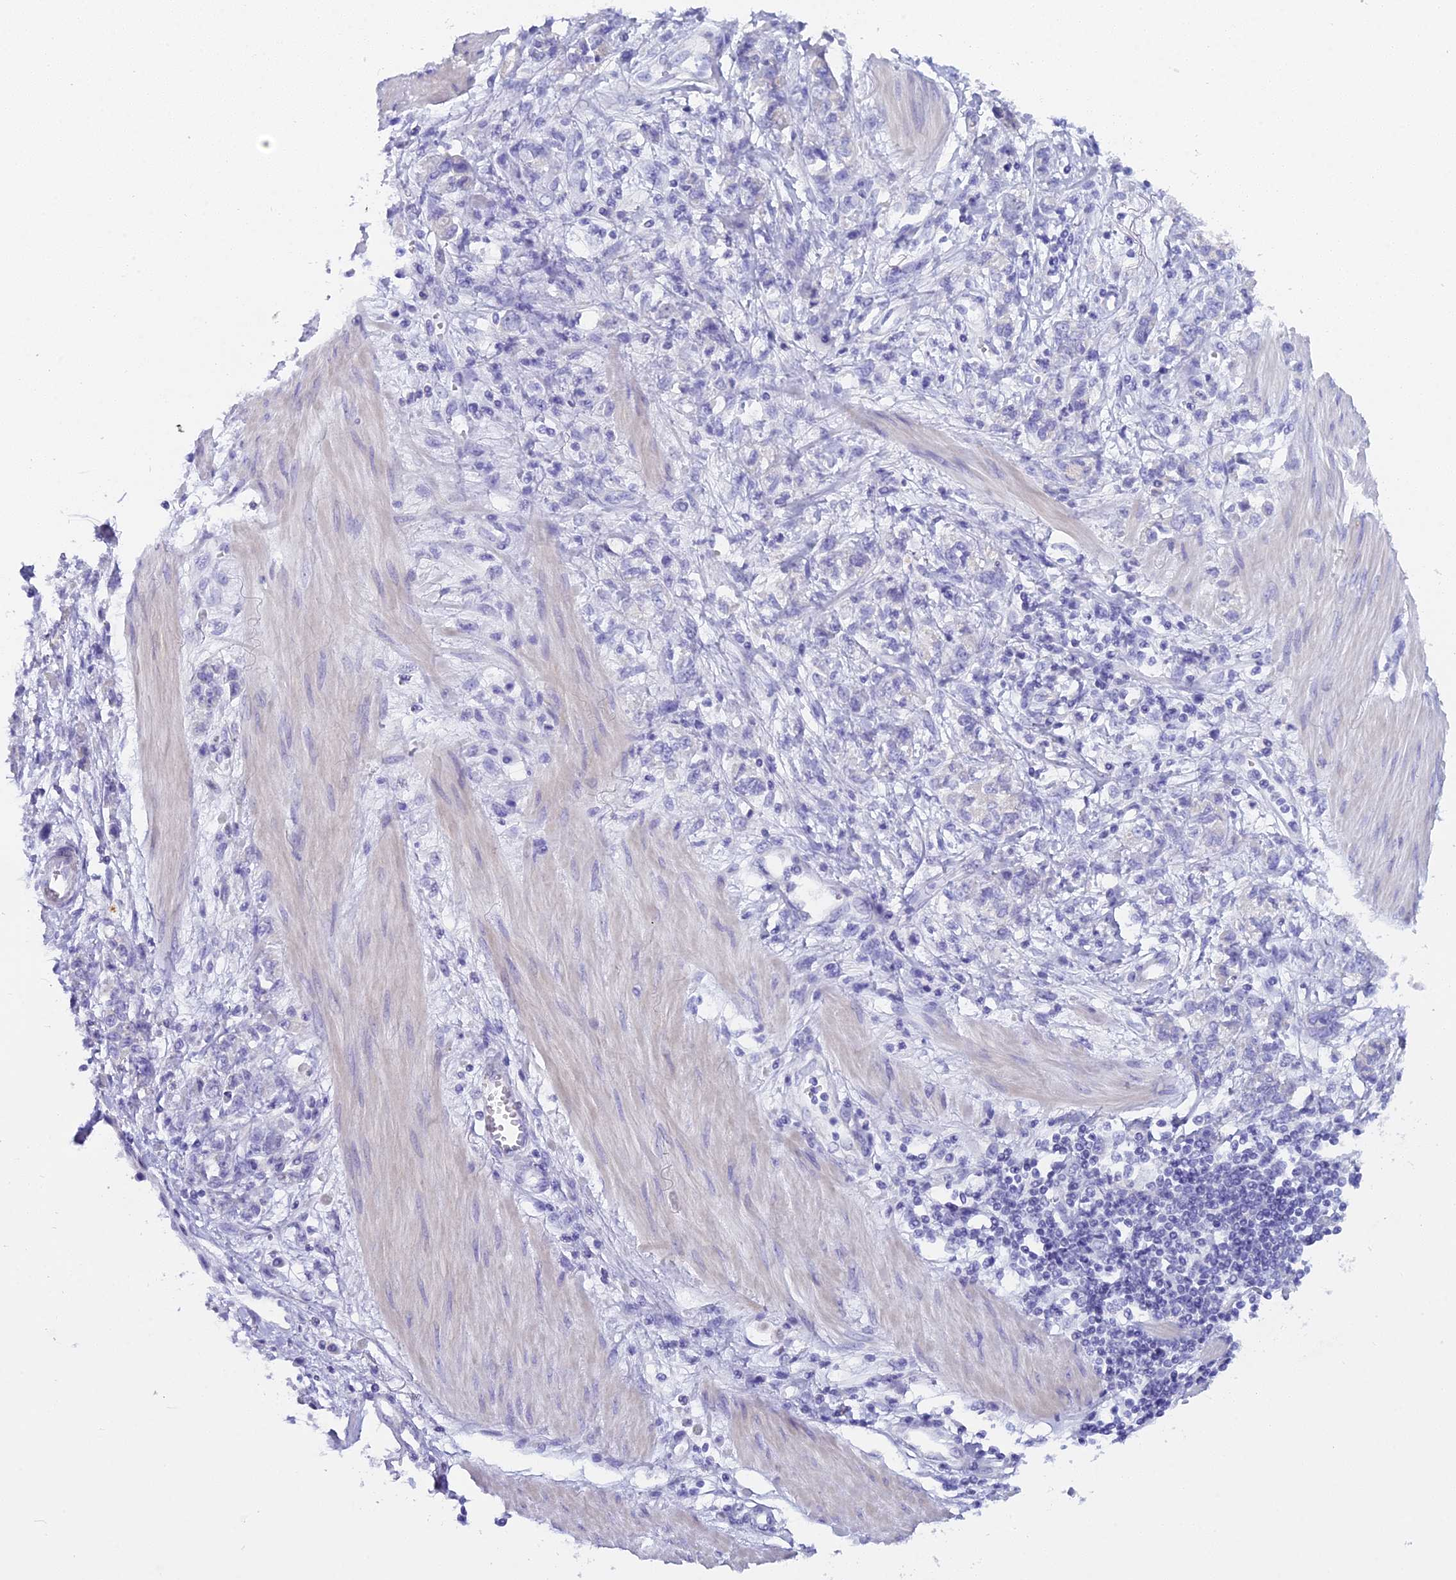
{"staining": {"intensity": "negative", "quantity": "none", "location": "none"}, "tissue": "stomach cancer", "cell_type": "Tumor cells", "image_type": "cancer", "snomed": [{"axis": "morphology", "description": "Adenocarcinoma, NOS"}, {"axis": "topography", "description": "Stomach"}], "caption": "DAB immunohistochemical staining of human adenocarcinoma (stomach) reveals no significant staining in tumor cells.", "gene": "UNC80", "patient": {"sex": "female", "age": 76}}